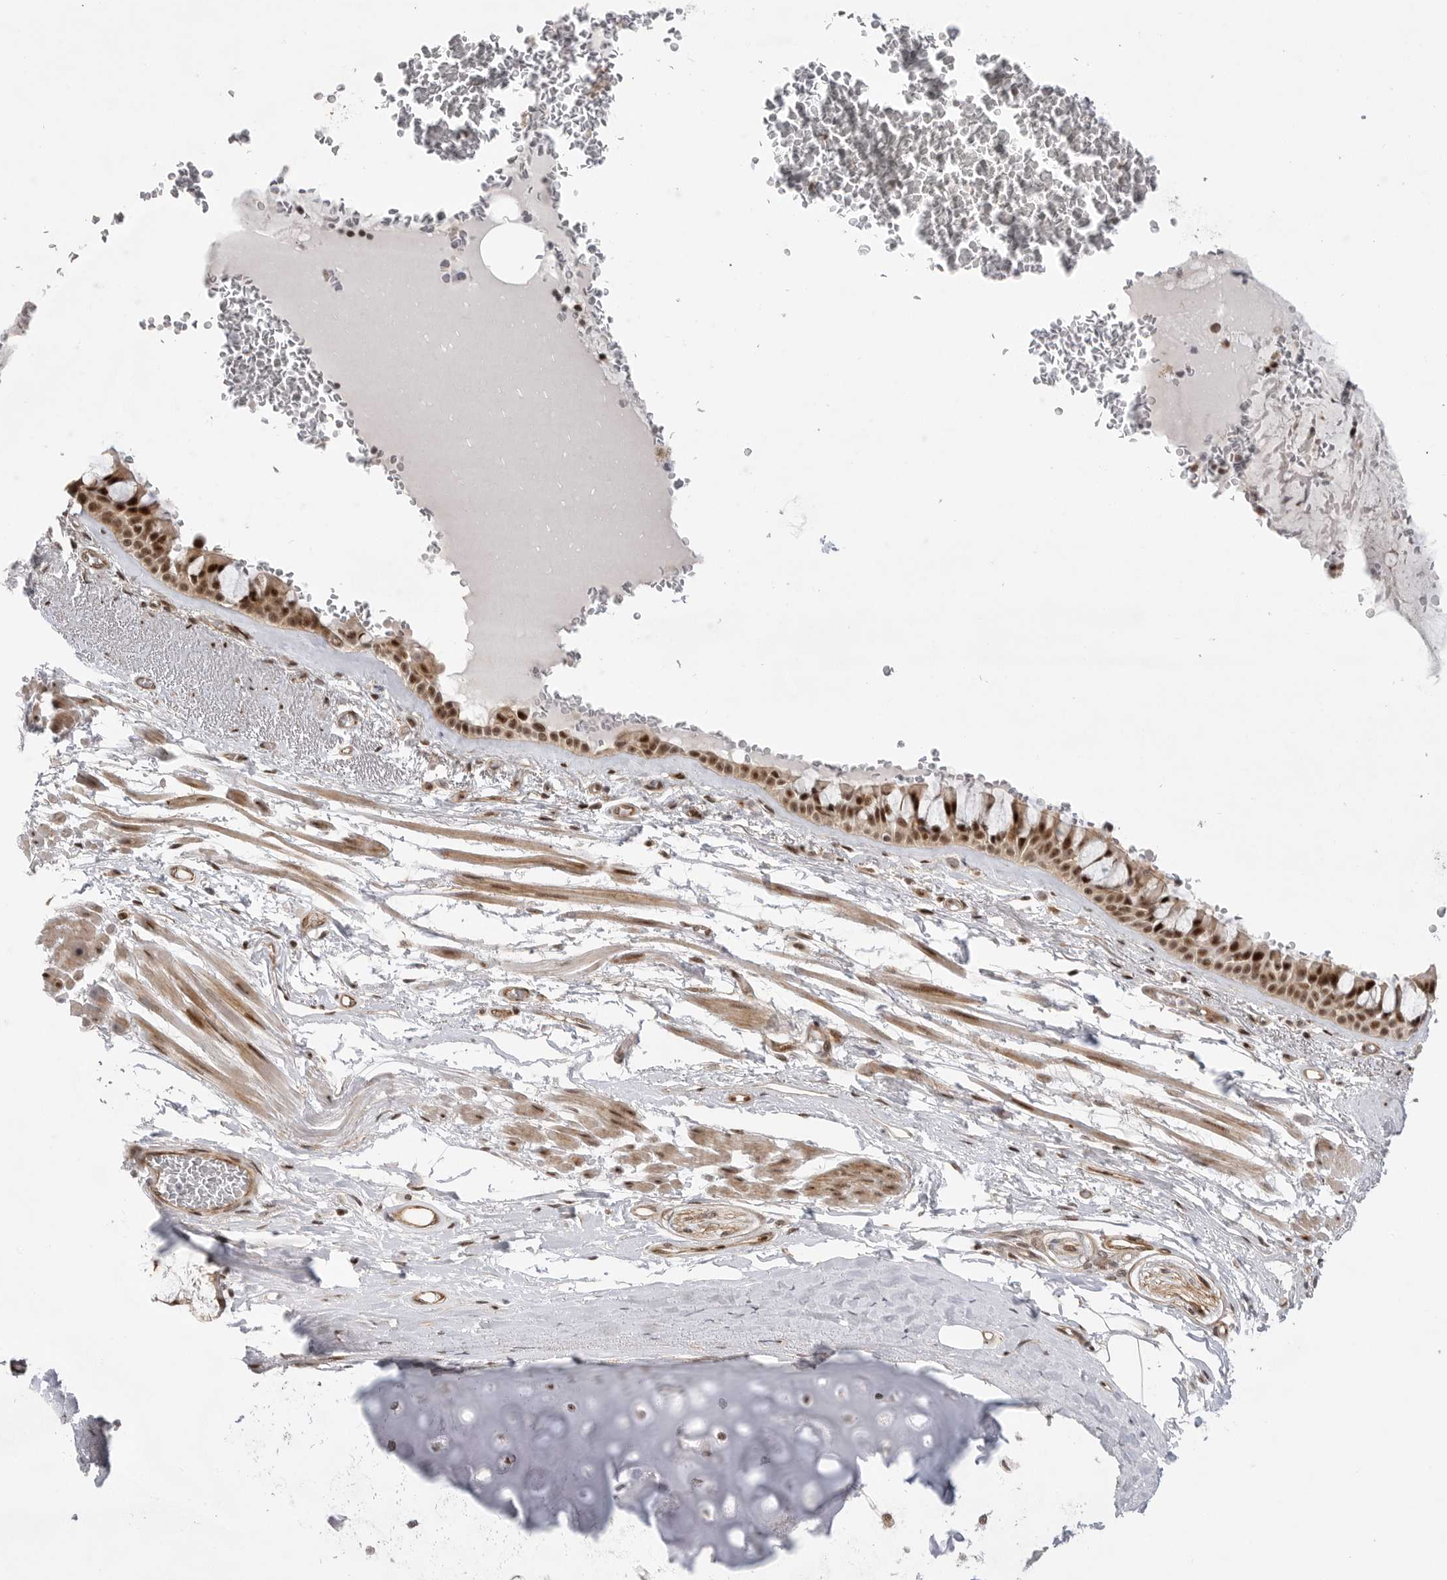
{"staining": {"intensity": "strong", "quantity": ">75%", "location": "cytoplasmic/membranous,nuclear"}, "tissue": "bronchus", "cell_type": "Respiratory epithelial cells", "image_type": "normal", "snomed": [{"axis": "morphology", "description": "Normal tissue, NOS"}, {"axis": "topography", "description": "Bronchus"}], "caption": "Immunohistochemistry micrograph of unremarkable bronchus stained for a protein (brown), which displays high levels of strong cytoplasmic/membranous,nuclear expression in about >75% of respiratory epithelial cells.", "gene": "GPATCH2", "patient": {"sex": "male", "age": 66}}